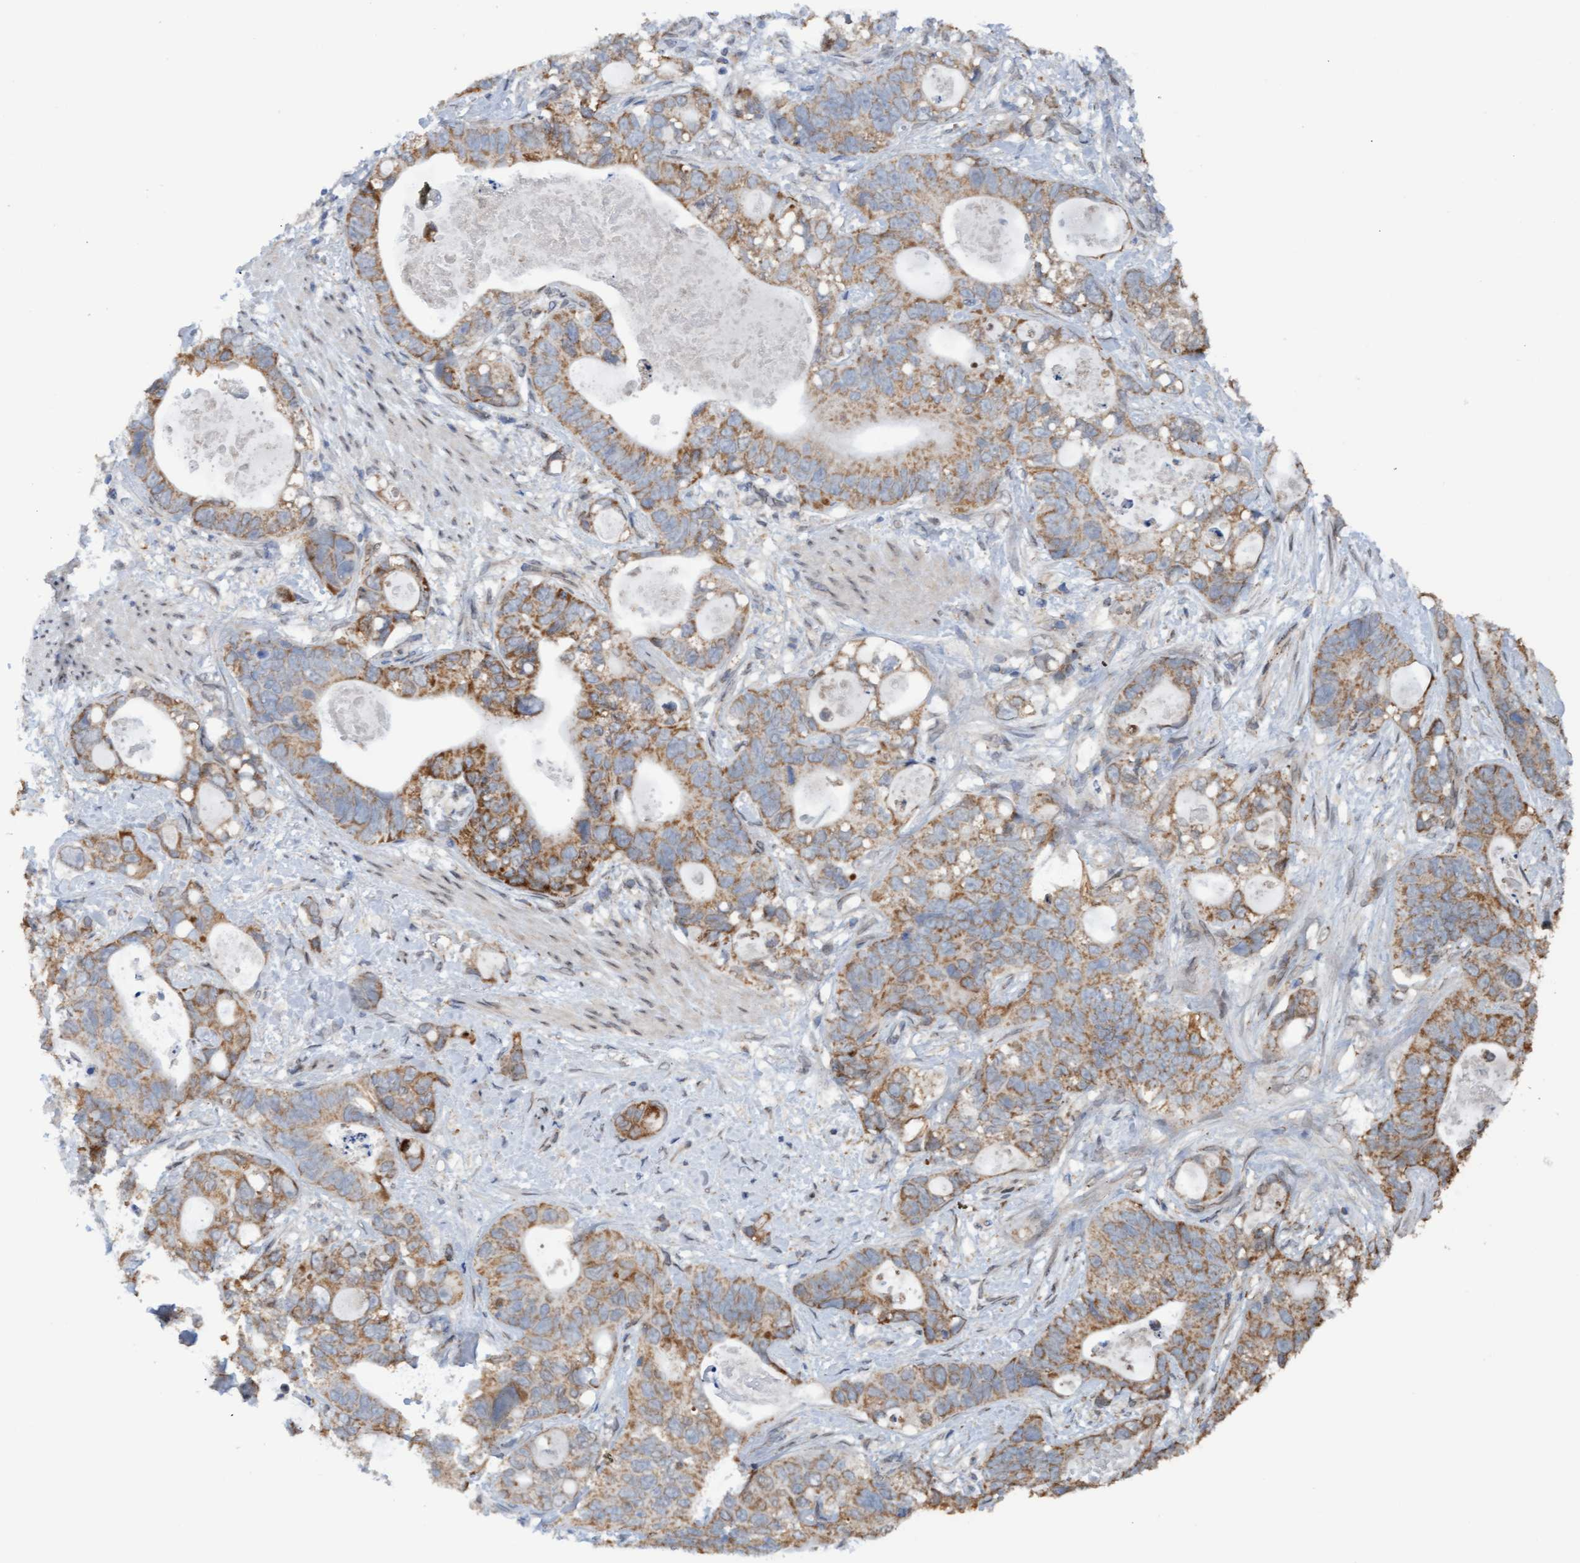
{"staining": {"intensity": "weak", "quantity": ">75%", "location": "cytoplasmic/membranous"}, "tissue": "stomach cancer", "cell_type": "Tumor cells", "image_type": "cancer", "snomed": [{"axis": "morphology", "description": "Normal tissue, NOS"}, {"axis": "morphology", "description": "Adenocarcinoma, NOS"}, {"axis": "topography", "description": "Stomach"}], "caption": "Weak cytoplasmic/membranous positivity for a protein is identified in approximately >75% of tumor cells of stomach cancer using IHC.", "gene": "MGLL", "patient": {"sex": "female", "age": 89}}